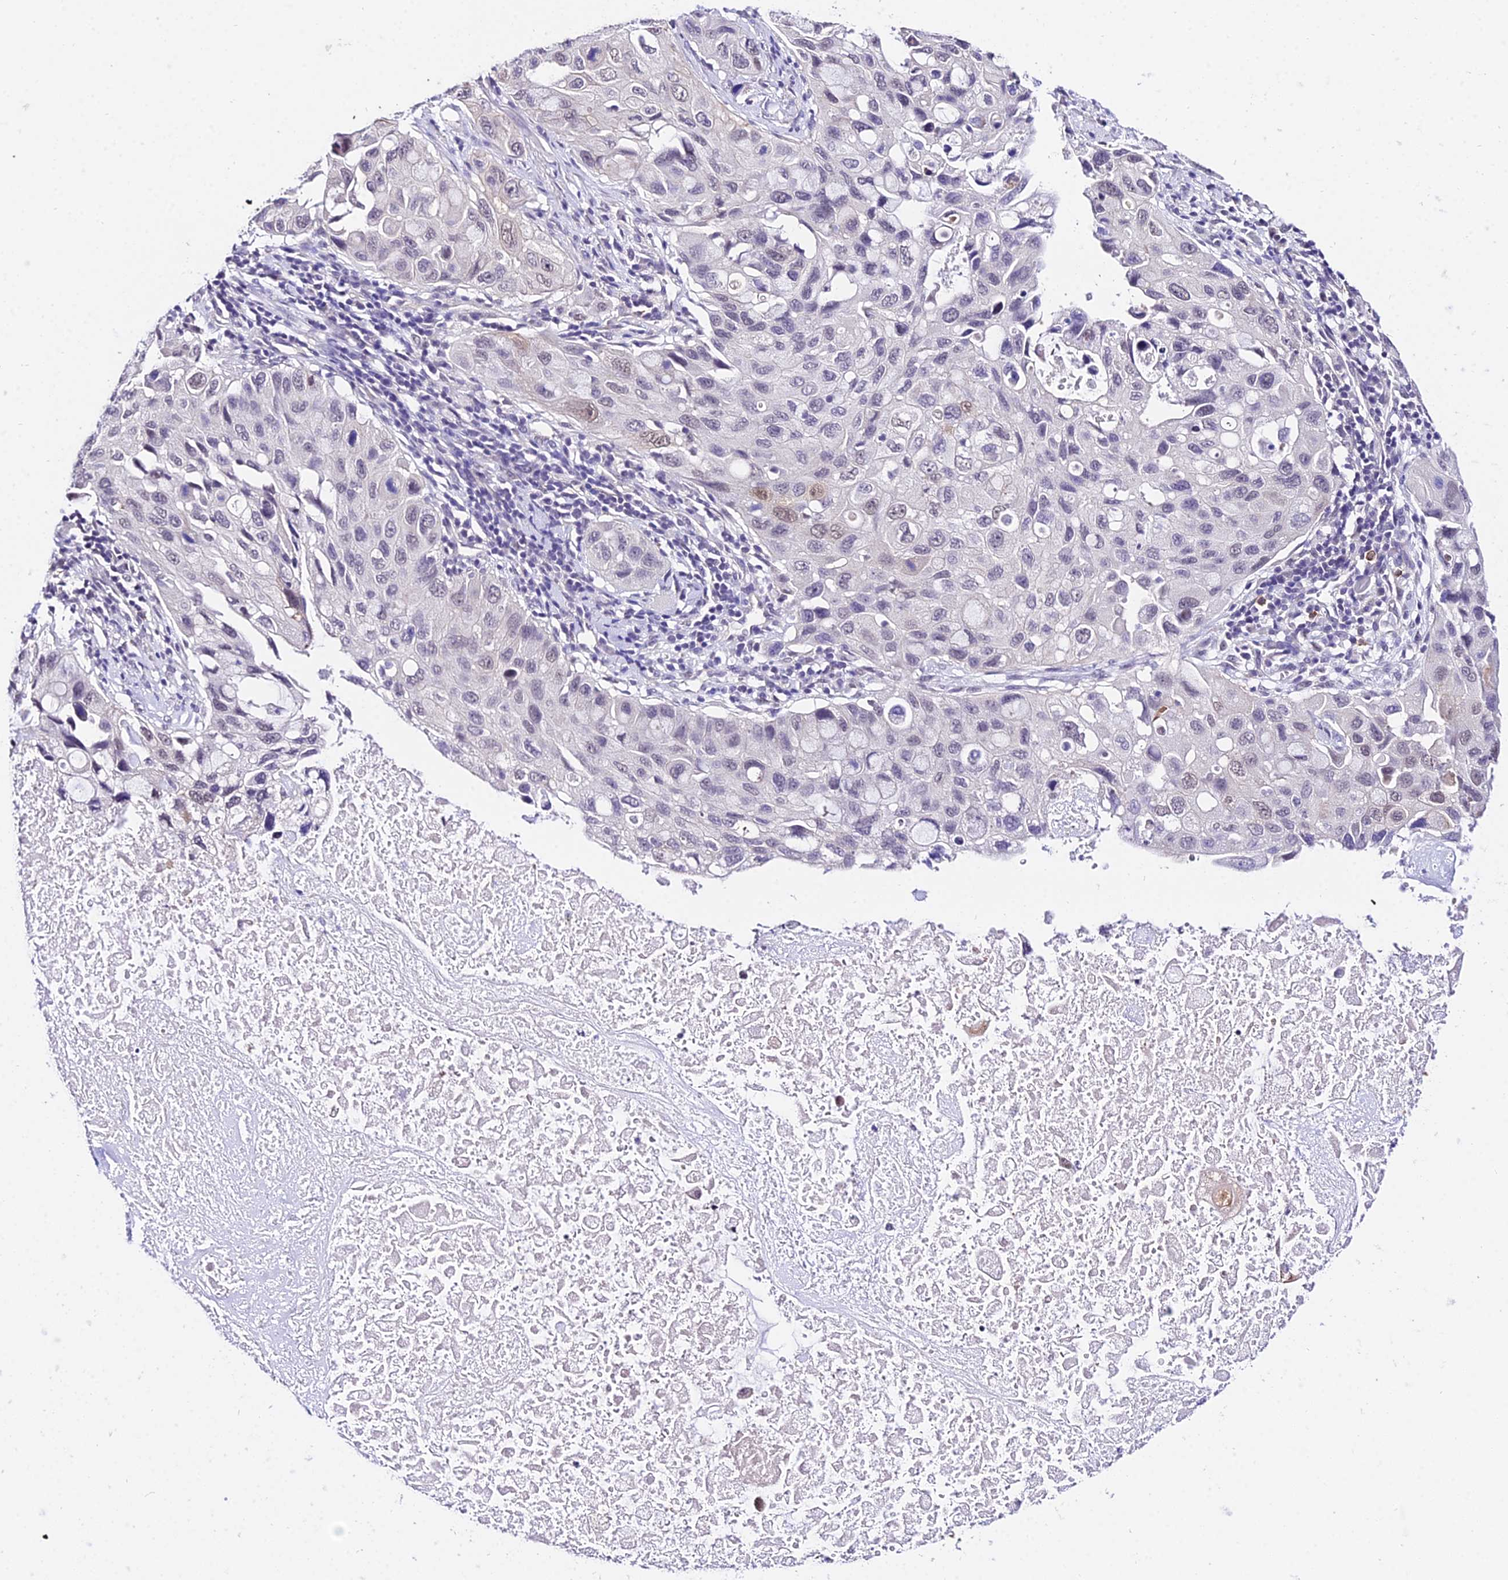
{"staining": {"intensity": "moderate", "quantity": "<25%", "location": "nuclear"}, "tissue": "lung cancer", "cell_type": "Tumor cells", "image_type": "cancer", "snomed": [{"axis": "morphology", "description": "Squamous cell carcinoma, NOS"}, {"axis": "topography", "description": "Lung"}], "caption": "Immunohistochemical staining of lung squamous cell carcinoma reveals low levels of moderate nuclear positivity in approximately <25% of tumor cells. (DAB = brown stain, brightfield microscopy at high magnification).", "gene": "POLR2I", "patient": {"sex": "female", "age": 73}}